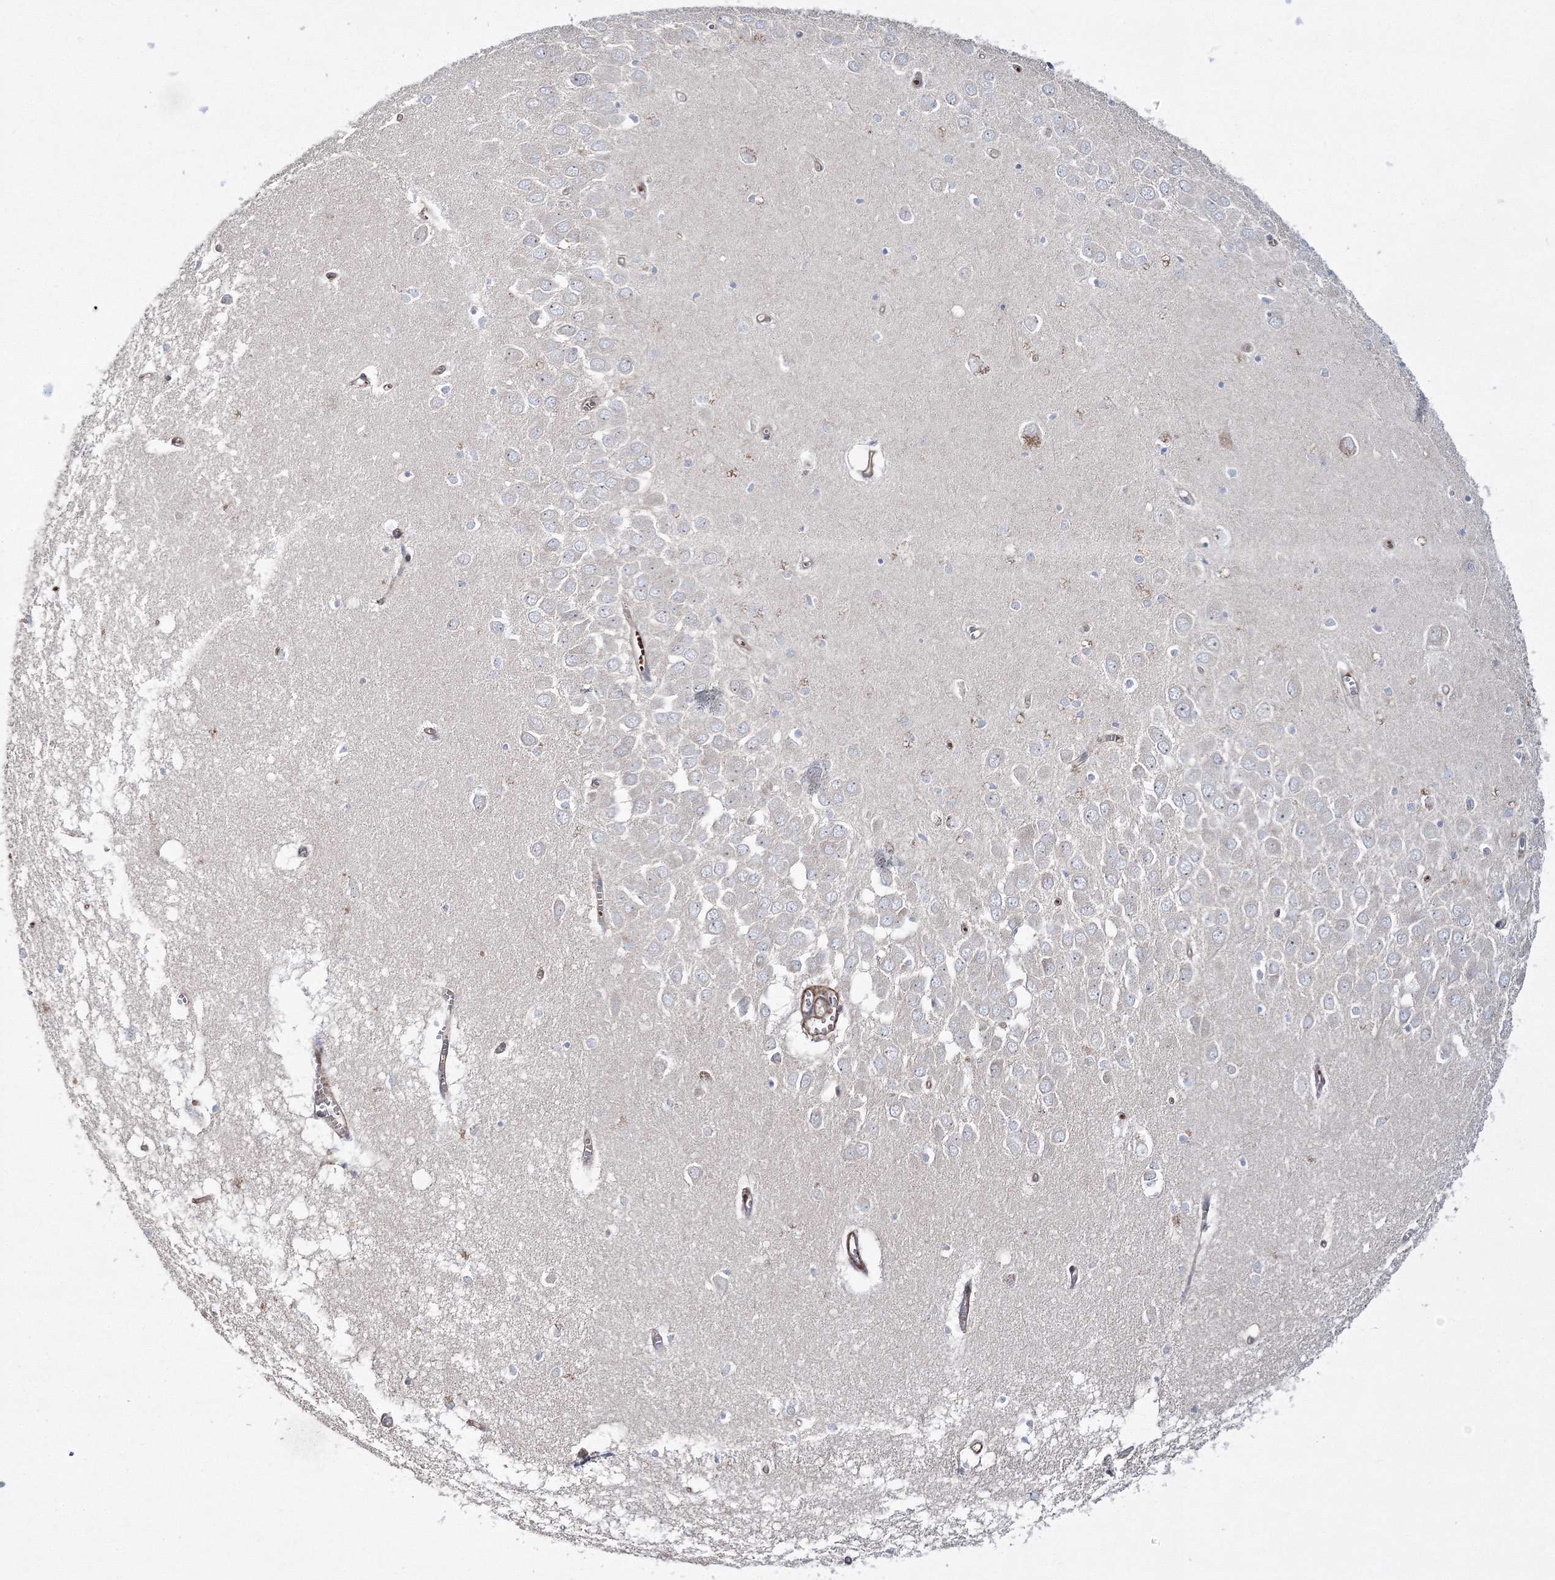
{"staining": {"intensity": "negative", "quantity": "none", "location": "none"}, "tissue": "hippocampus", "cell_type": "Glial cells", "image_type": "normal", "snomed": [{"axis": "morphology", "description": "Normal tissue, NOS"}, {"axis": "topography", "description": "Hippocampus"}], "caption": "Image shows no significant protein expression in glial cells of normal hippocampus. (Stains: DAB (3,3'-diaminobenzidine) immunohistochemistry with hematoxylin counter stain, Microscopy: brightfield microscopy at high magnification).", "gene": "ZSWIM6", "patient": {"sex": "male", "age": 70}}